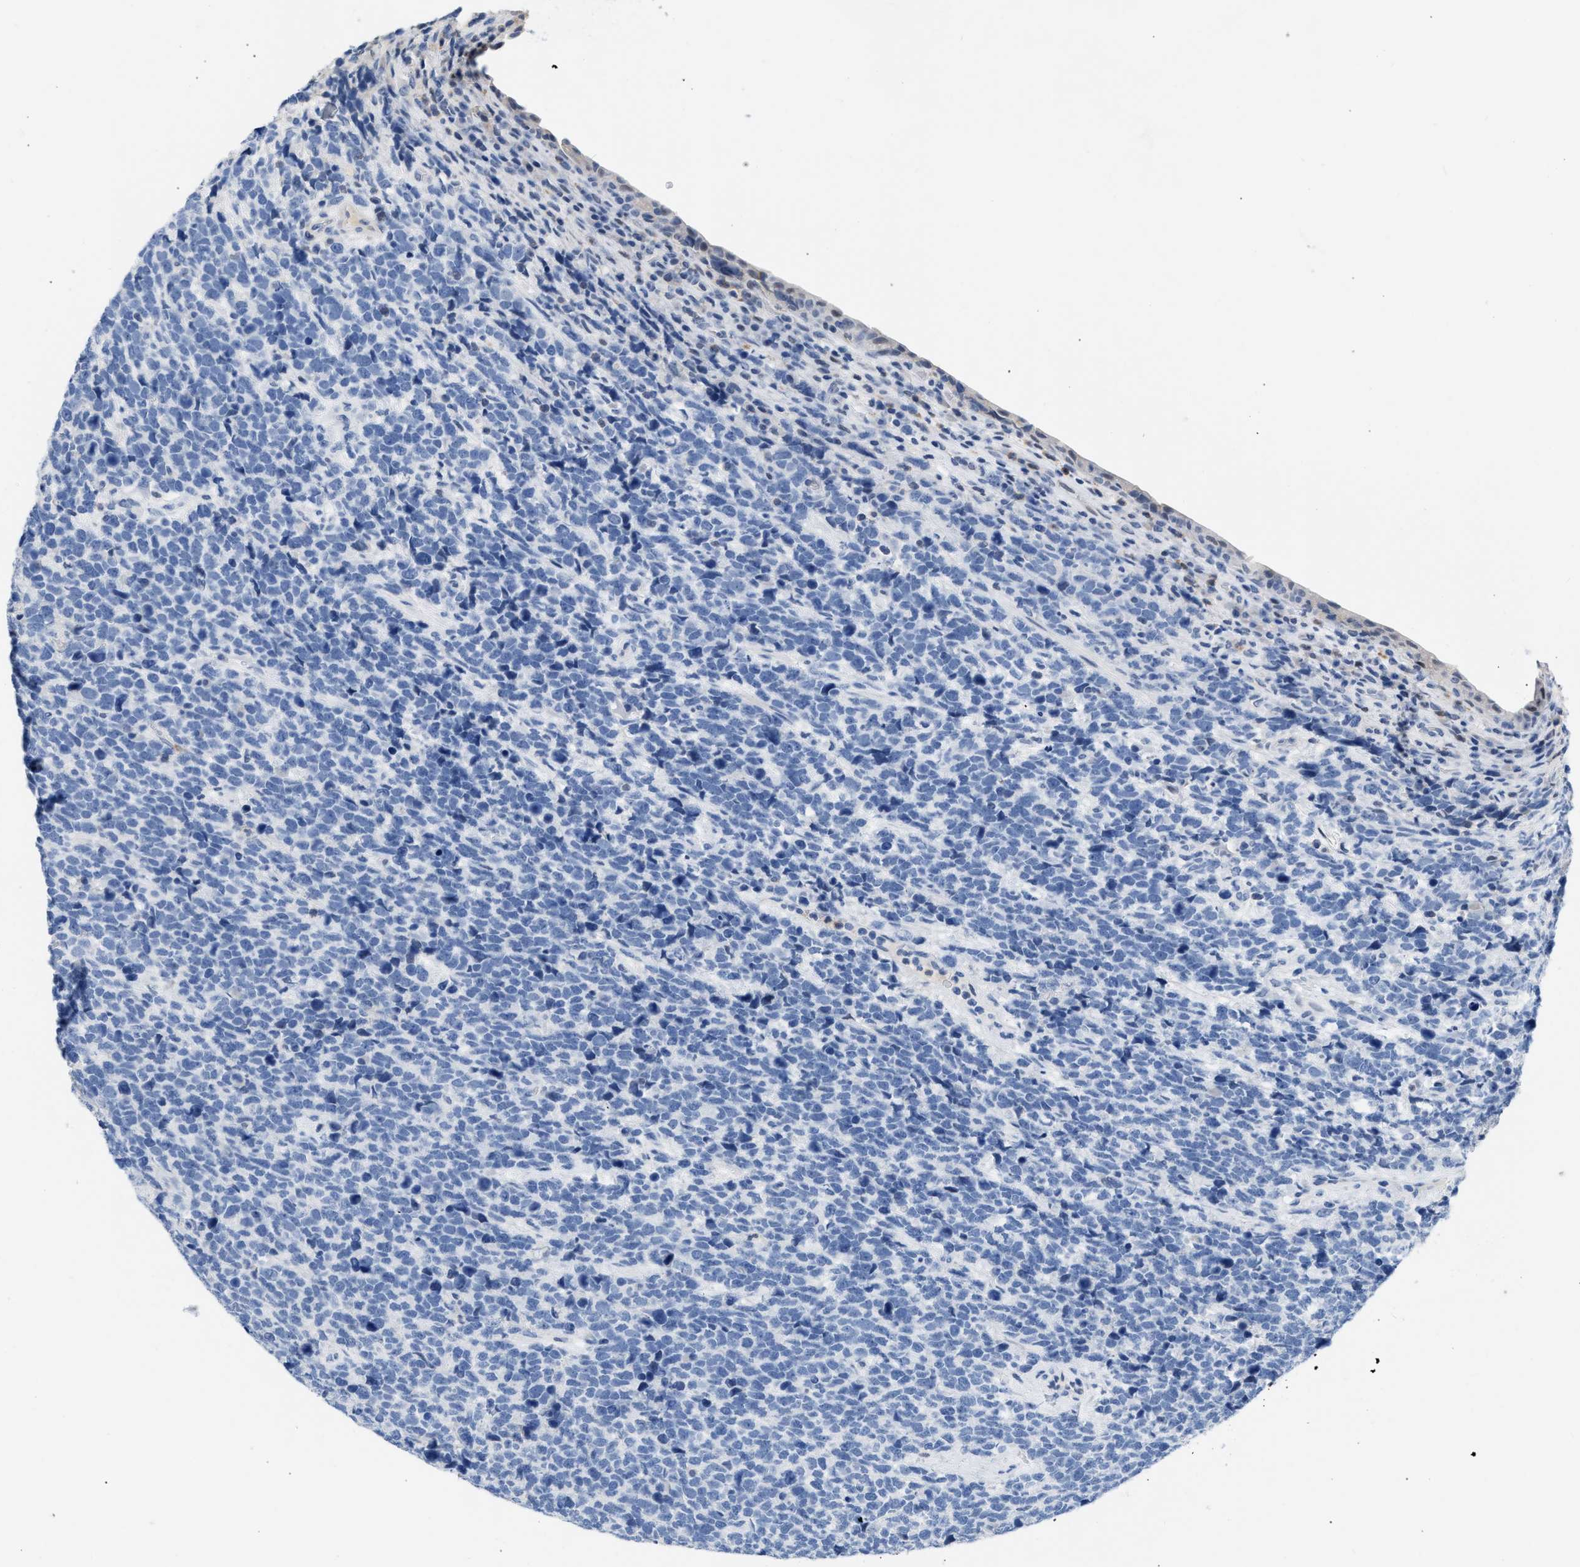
{"staining": {"intensity": "negative", "quantity": "none", "location": "none"}, "tissue": "urothelial cancer", "cell_type": "Tumor cells", "image_type": "cancer", "snomed": [{"axis": "morphology", "description": "Urothelial carcinoma, High grade"}, {"axis": "topography", "description": "Urinary bladder"}], "caption": "Urothelial cancer was stained to show a protein in brown. There is no significant expression in tumor cells.", "gene": "BOLL", "patient": {"sex": "female", "age": 82}}